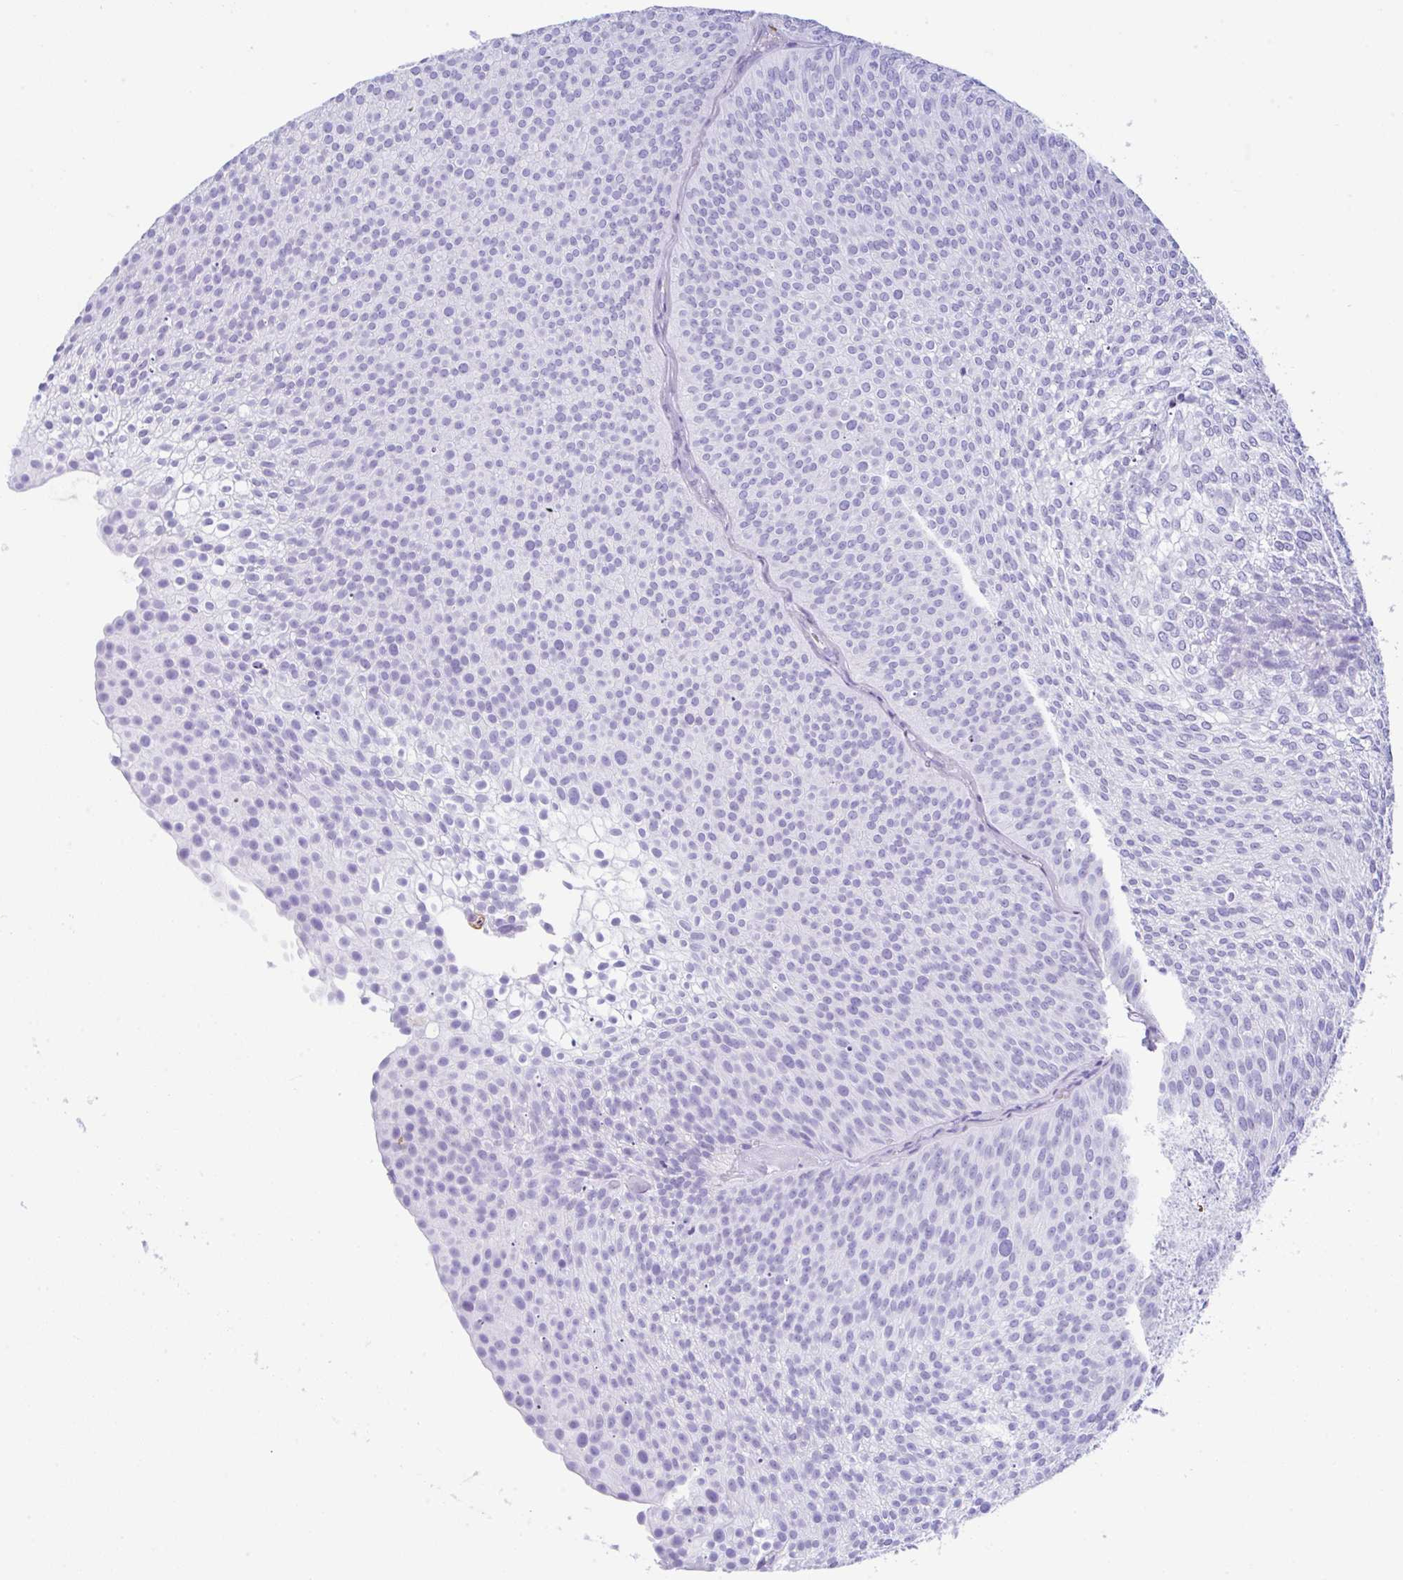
{"staining": {"intensity": "negative", "quantity": "none", "location": "none"}, "tissue": "urothelial cancer", "cell_type": "Tumor cells", "image_type": "cancer", "snomed": [{"axis": "morphology", "description": "Urothelial carcinoma, Low grade"}, {"axis": "topography", "description": "Urinary bladder"}], "caption": "Tumor cells show no significant positivity in urothelial carcinoma (low-grade).", "gene": "NDUFAF8", "patient": {"sex": "male", "age": 91}}